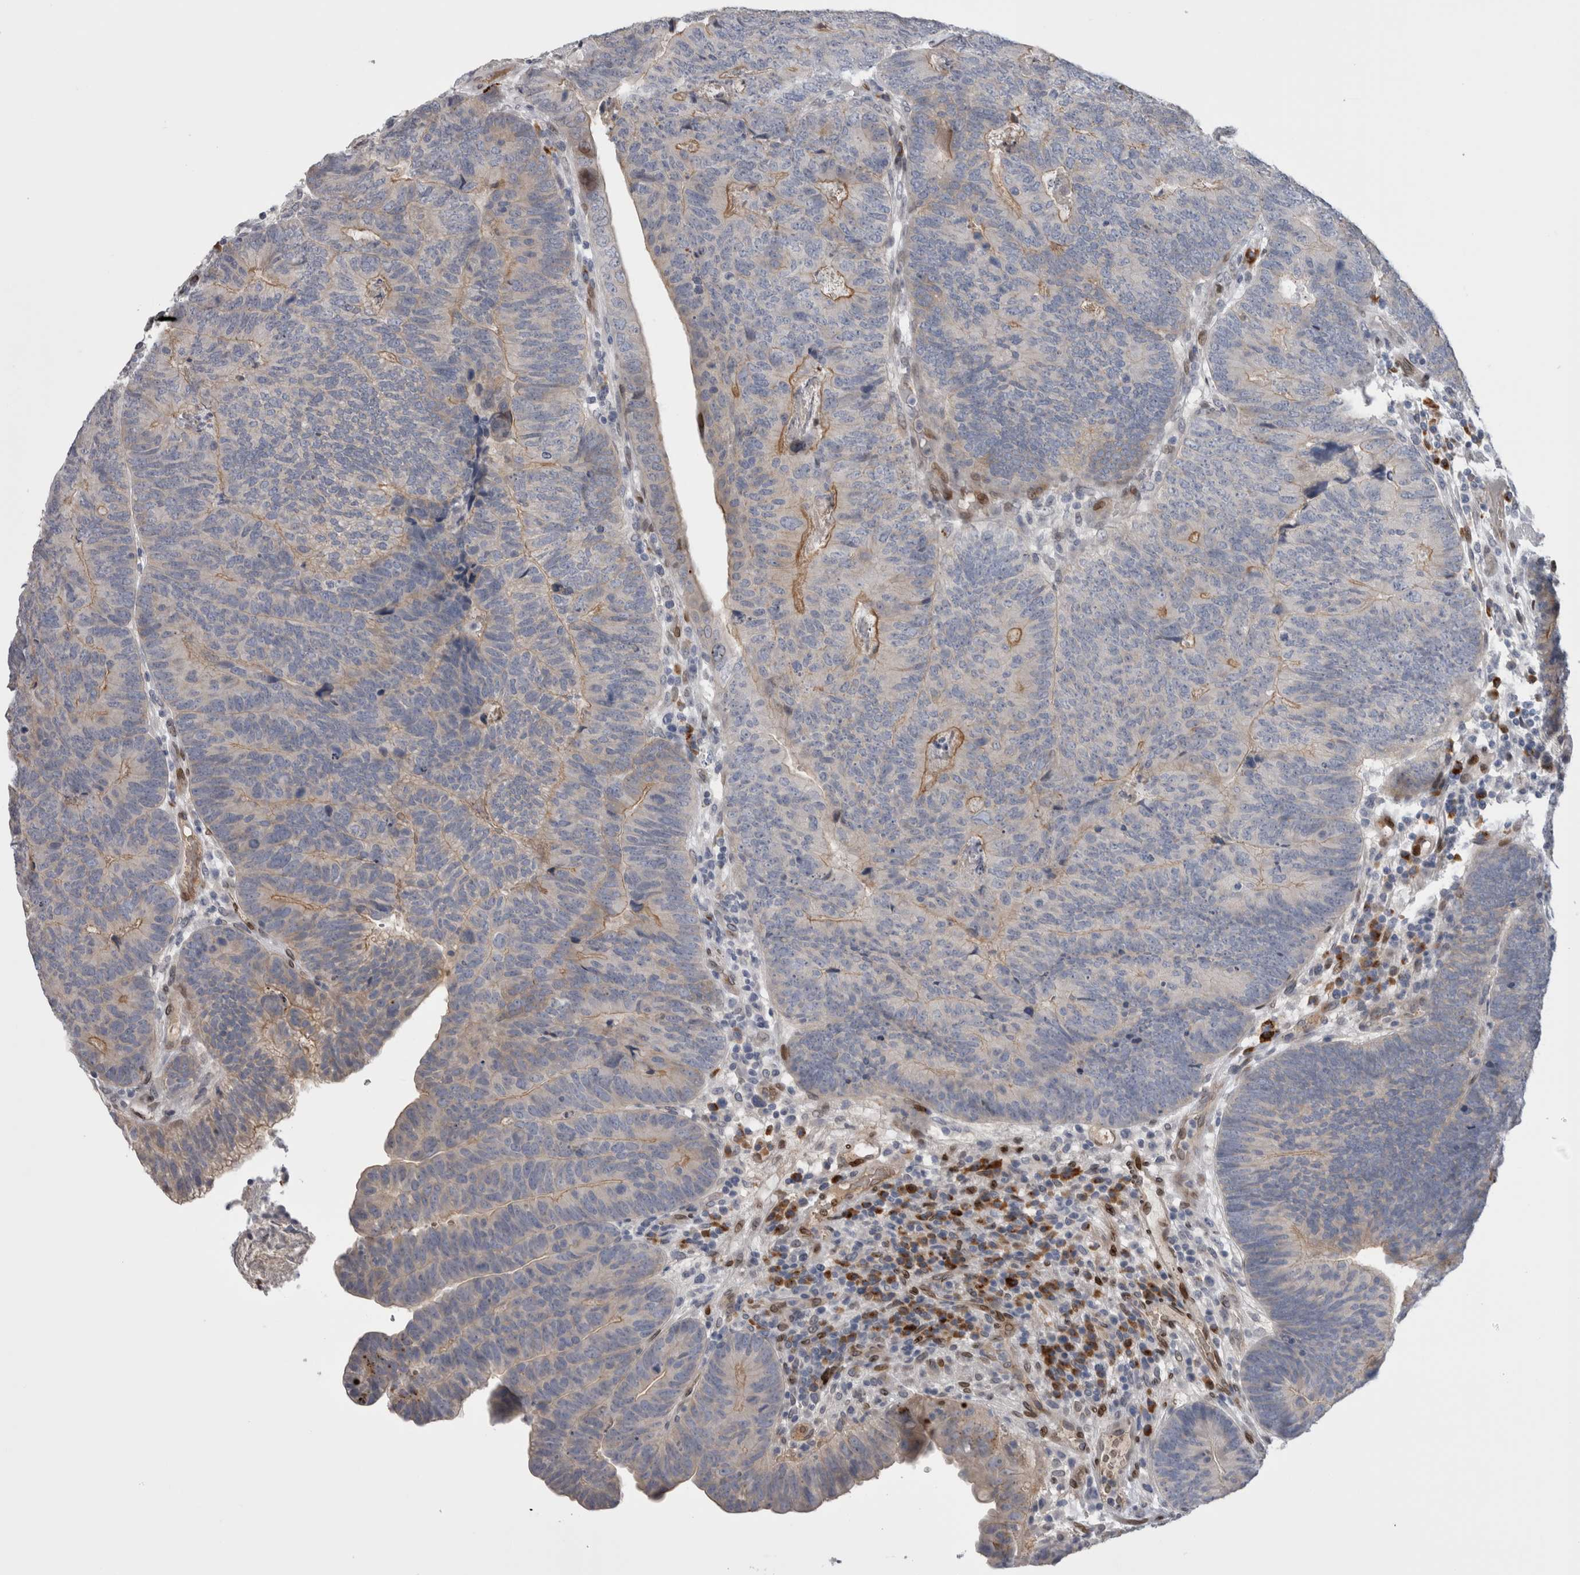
{"staining": {"intensity": "moderate", "quantity": "<25%", "location": "cytoplasmic/membranous"}, "tissue": "colorectal cancer", "cell_type": "Tumor cells", "image_type": "cancer", "snomed": [{"axis": "morphology", "description": "Adenocarcinoma, NOS"}, {"axis": "topography", "description": "Colon"}], "caption": "Adenocarcinoma (colorectal) was stained to show a protein in brown. There is low levels of moderate cytoplasmic/membranous positivity in about <25% of tumor cells.", "gene": "DMTN", "patient": {"sex": "female", "age": 67}}